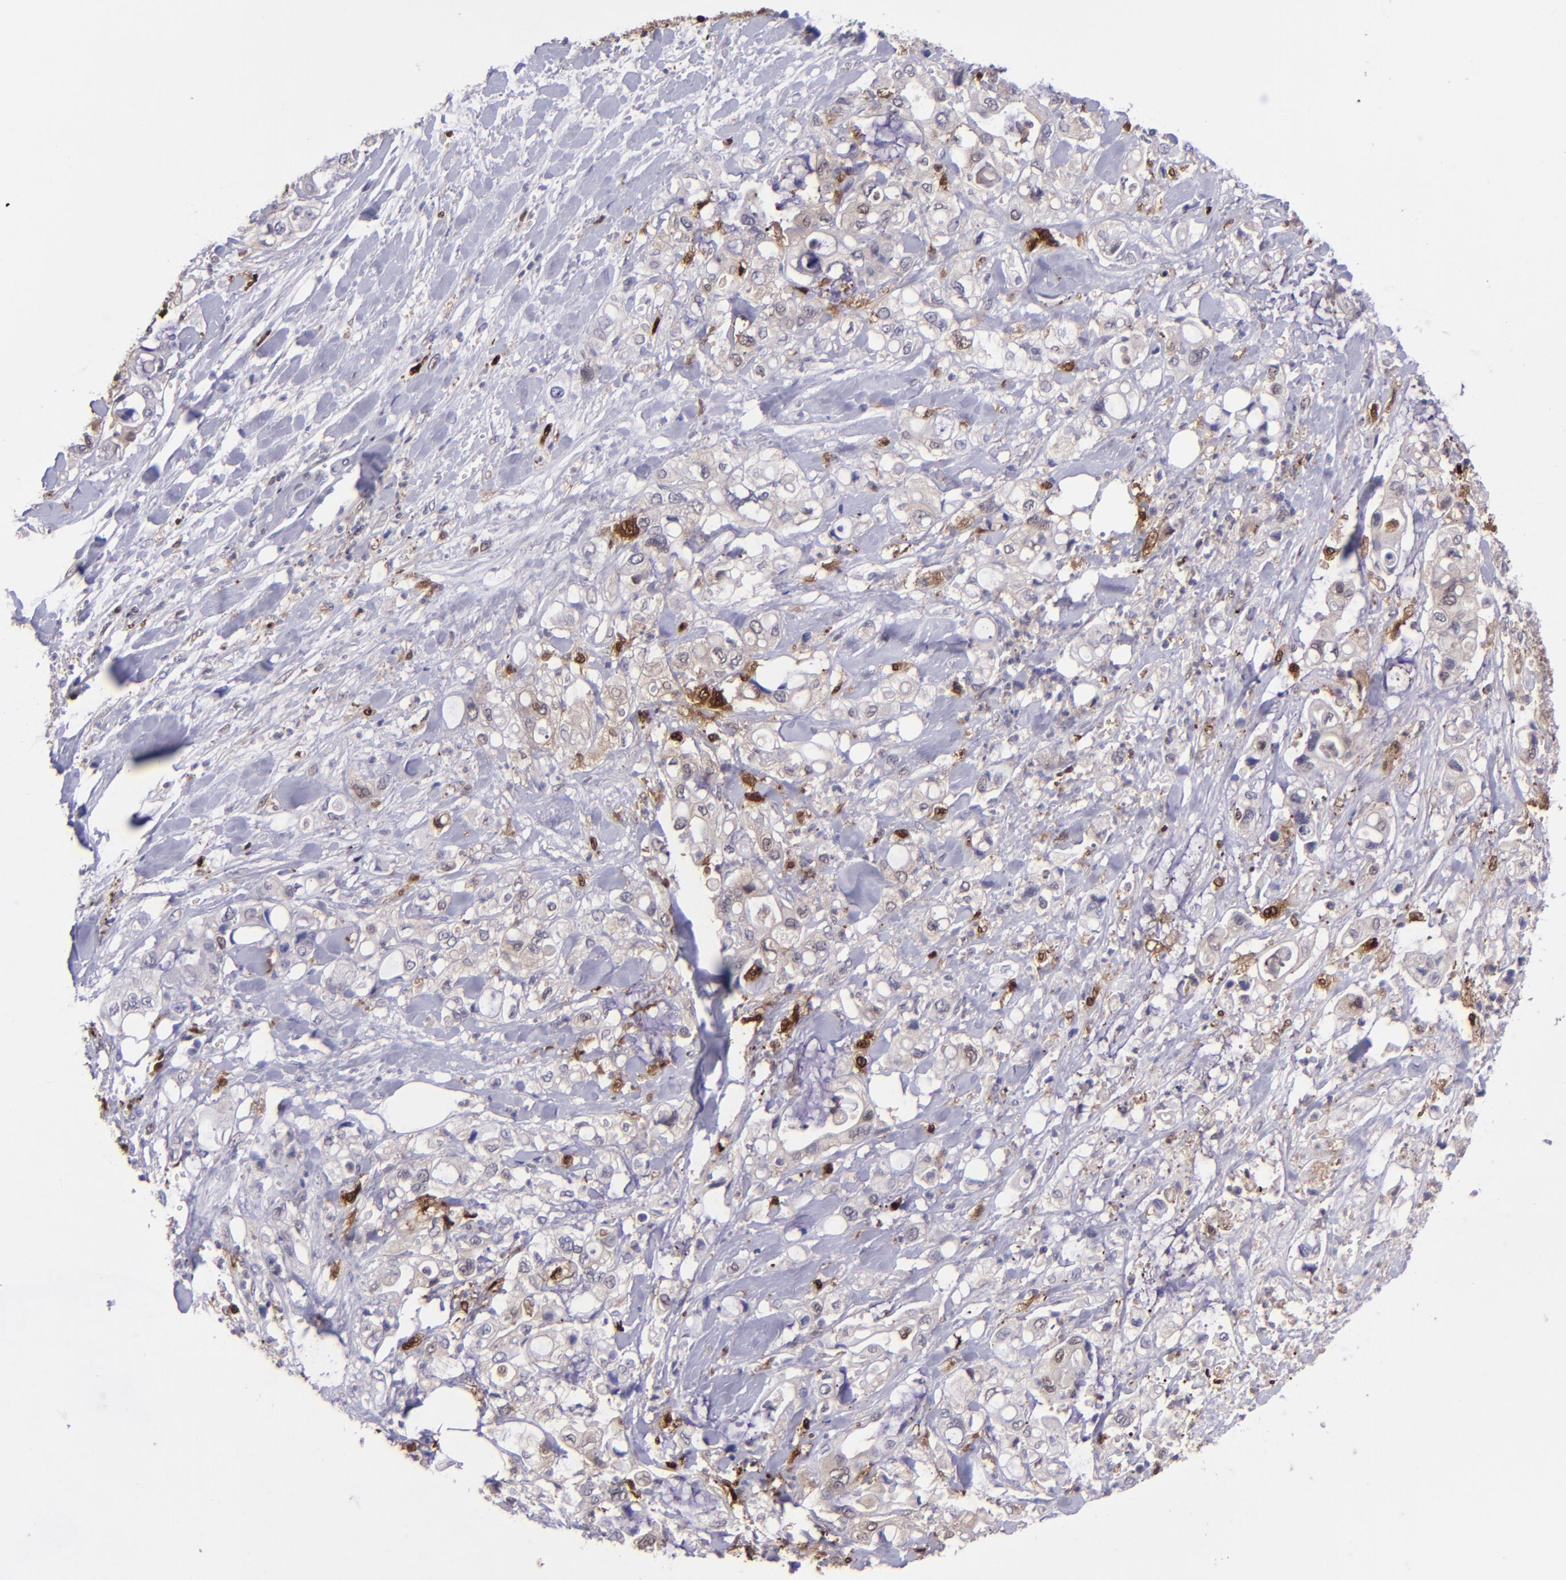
{"staining": {"intensity": "moderate", "quantity": "25%-75%", "location": "cytoplasmic/membranous,nuclear"}, "tissue": "pancreatic cancer", "cell_type": "Tumor cells", "image_type": "cancer", "snomed": [{"axis": "morphology", "description": "Adenocarcinoma, NOS"}, {"axis": "topography", "description": "Pancreas"}], "caption": "A brown stain highlights moderate cytoplasmic/membranous and nuclear staining of a protein in human pancreatic adenocarcinoma tumor cells.", "gene": "TYMP", "patient": {"sex": "male", "age": 70}}